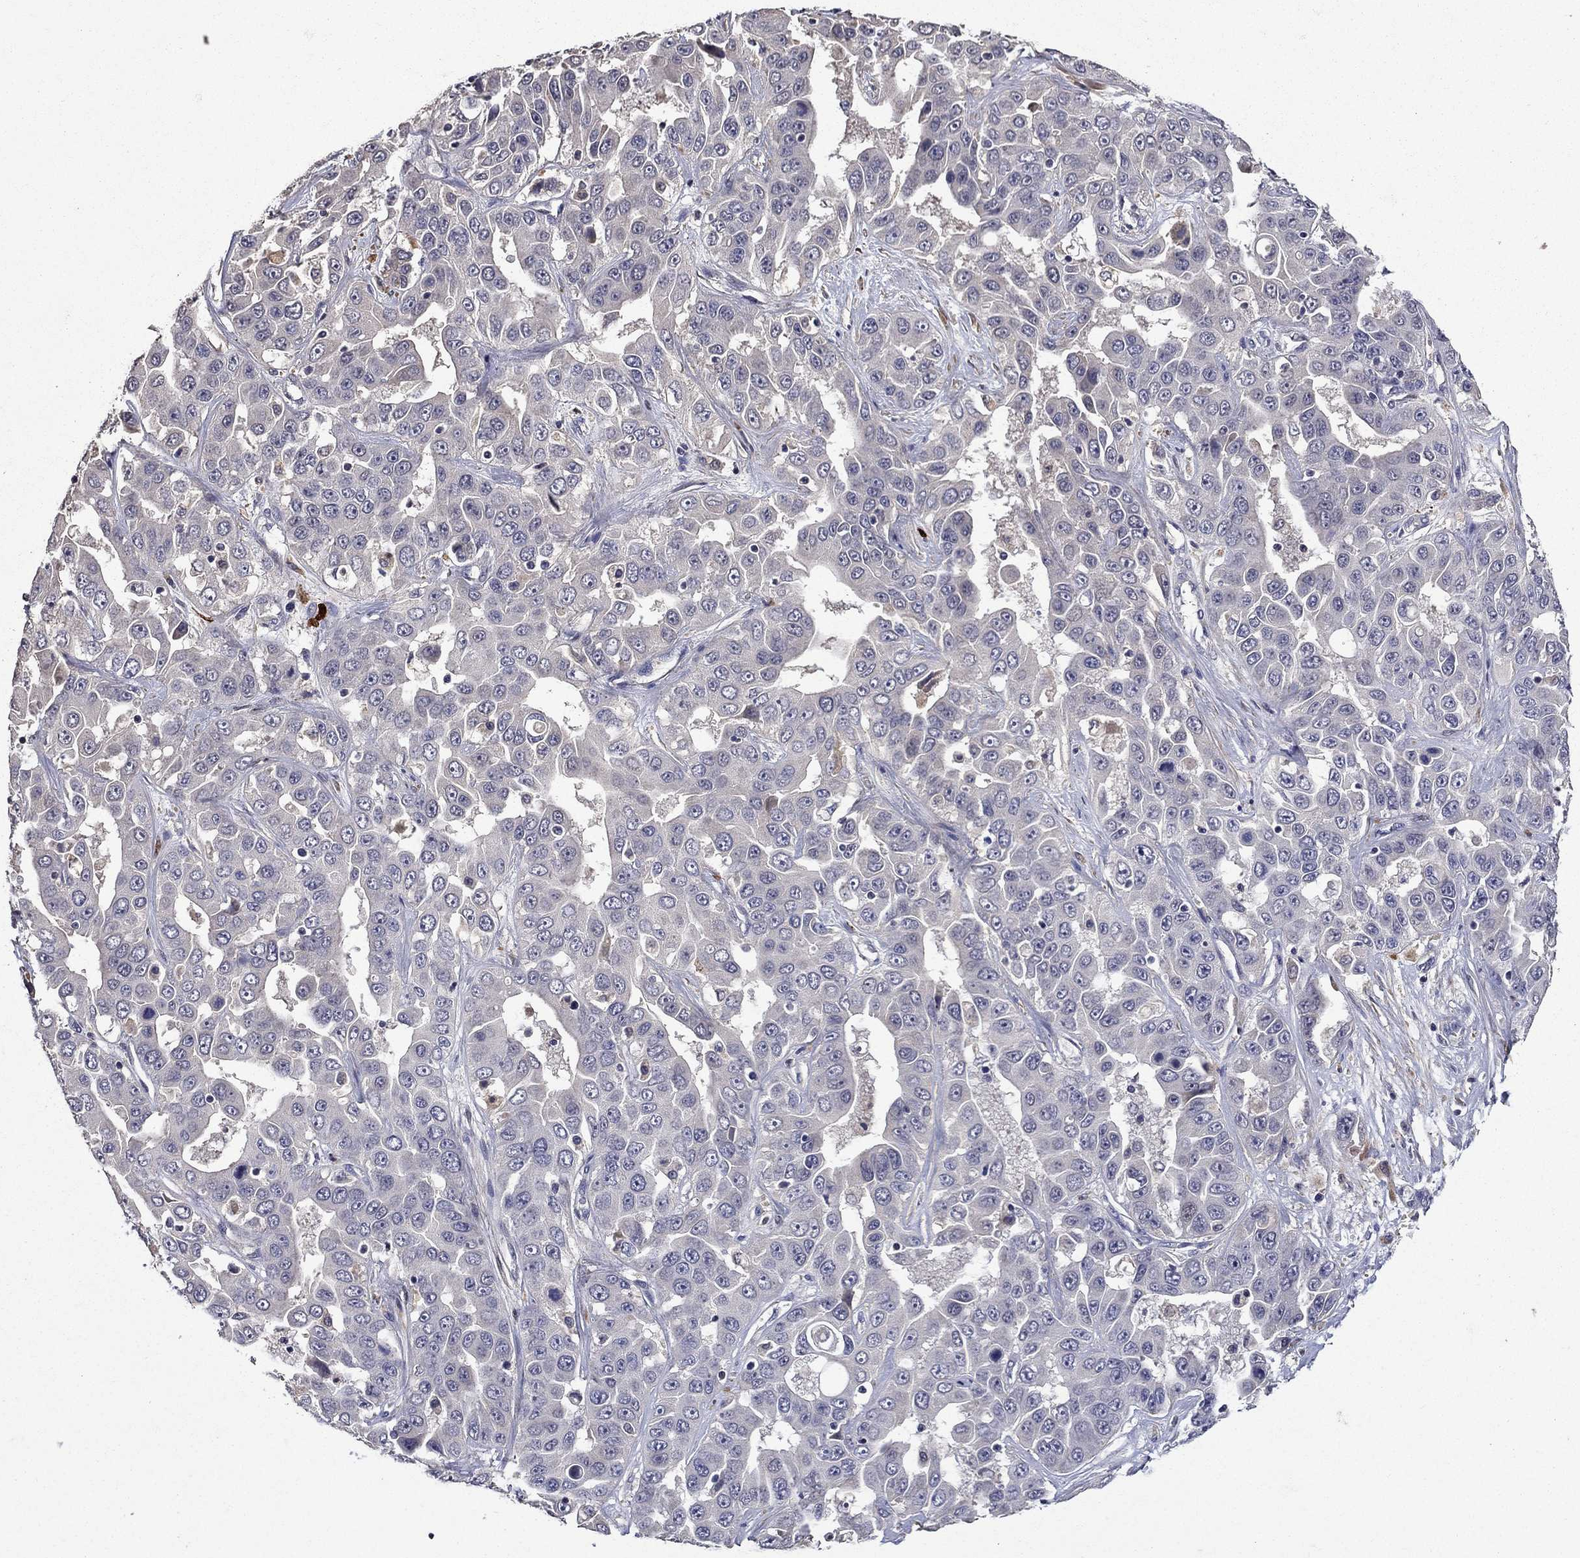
{"staining": {"intensity": "negative", "quantity": "none", "location": "none"}, "tissue": "liver cancer", "cell_type": "Tumor cells", "image_type": "cancer", "snomed": [{"axis": "morphology", "description": "Cholangiocarcinoma"}, {"axis": "topography", "description": "Liver"}], "caption": "Immunohistochemistry (IHC) histopathology image of human liver cancer stained for a protein (brown), which displays no staining in tumor cells.", "gene": "SATB1", "patient": {"sex": "female", "age": 52}}